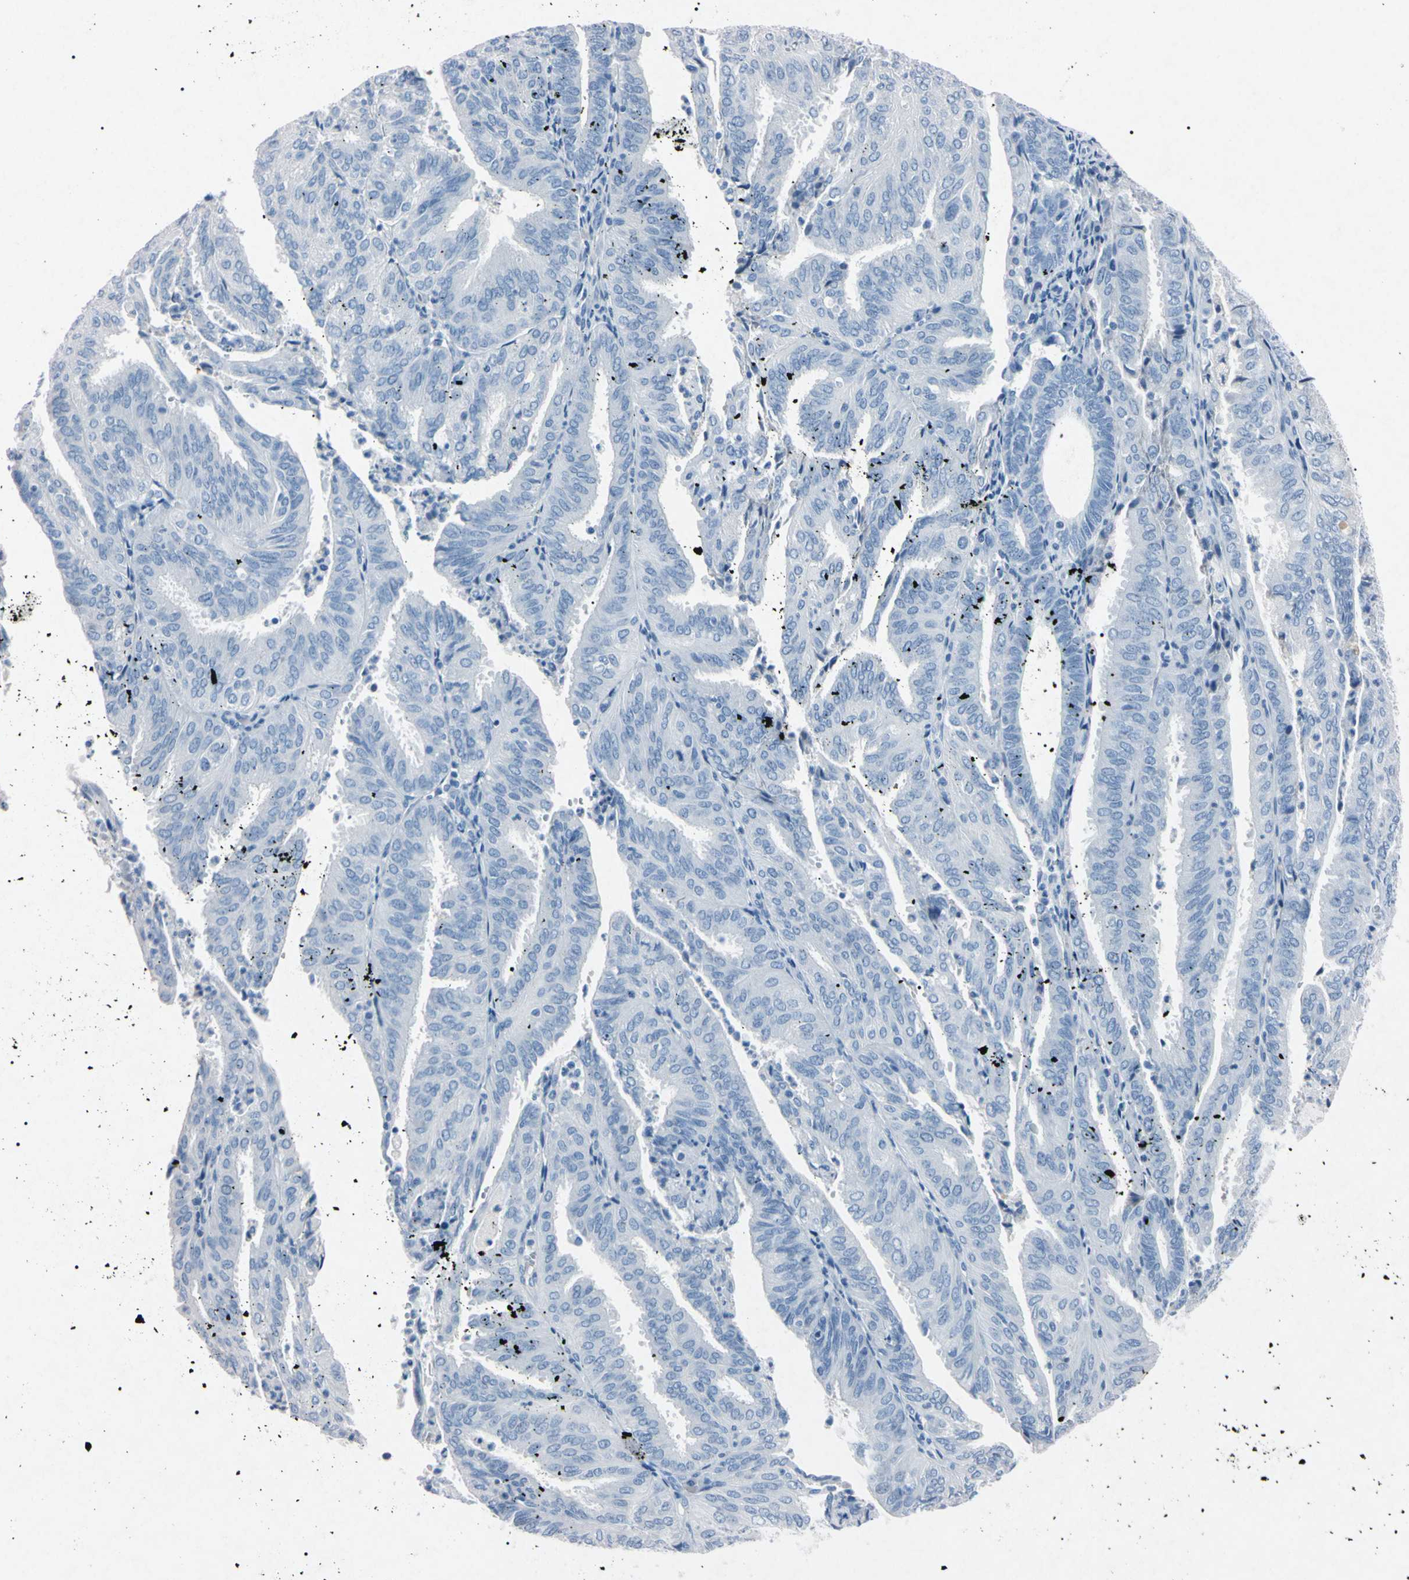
{"staining": {"intensity": "negative", "quantity": "none", "location": "none"}, "tissue": "endometrial cancer", "cell_type": "Tumor cells", "image_type": "cancer", "snomed": [{"axis": "morphology", "description": "Adenocarcinoma, NOS"}, {"axis": "topography", "description": "Uterus"}], "caption": "Immunohistochemical staining of endometrial cancer (adenocarcinoma) exhibits no significant staining in tumor cells.", "gene": "ELN", "patient": {"sex": "female", "age": 60}}